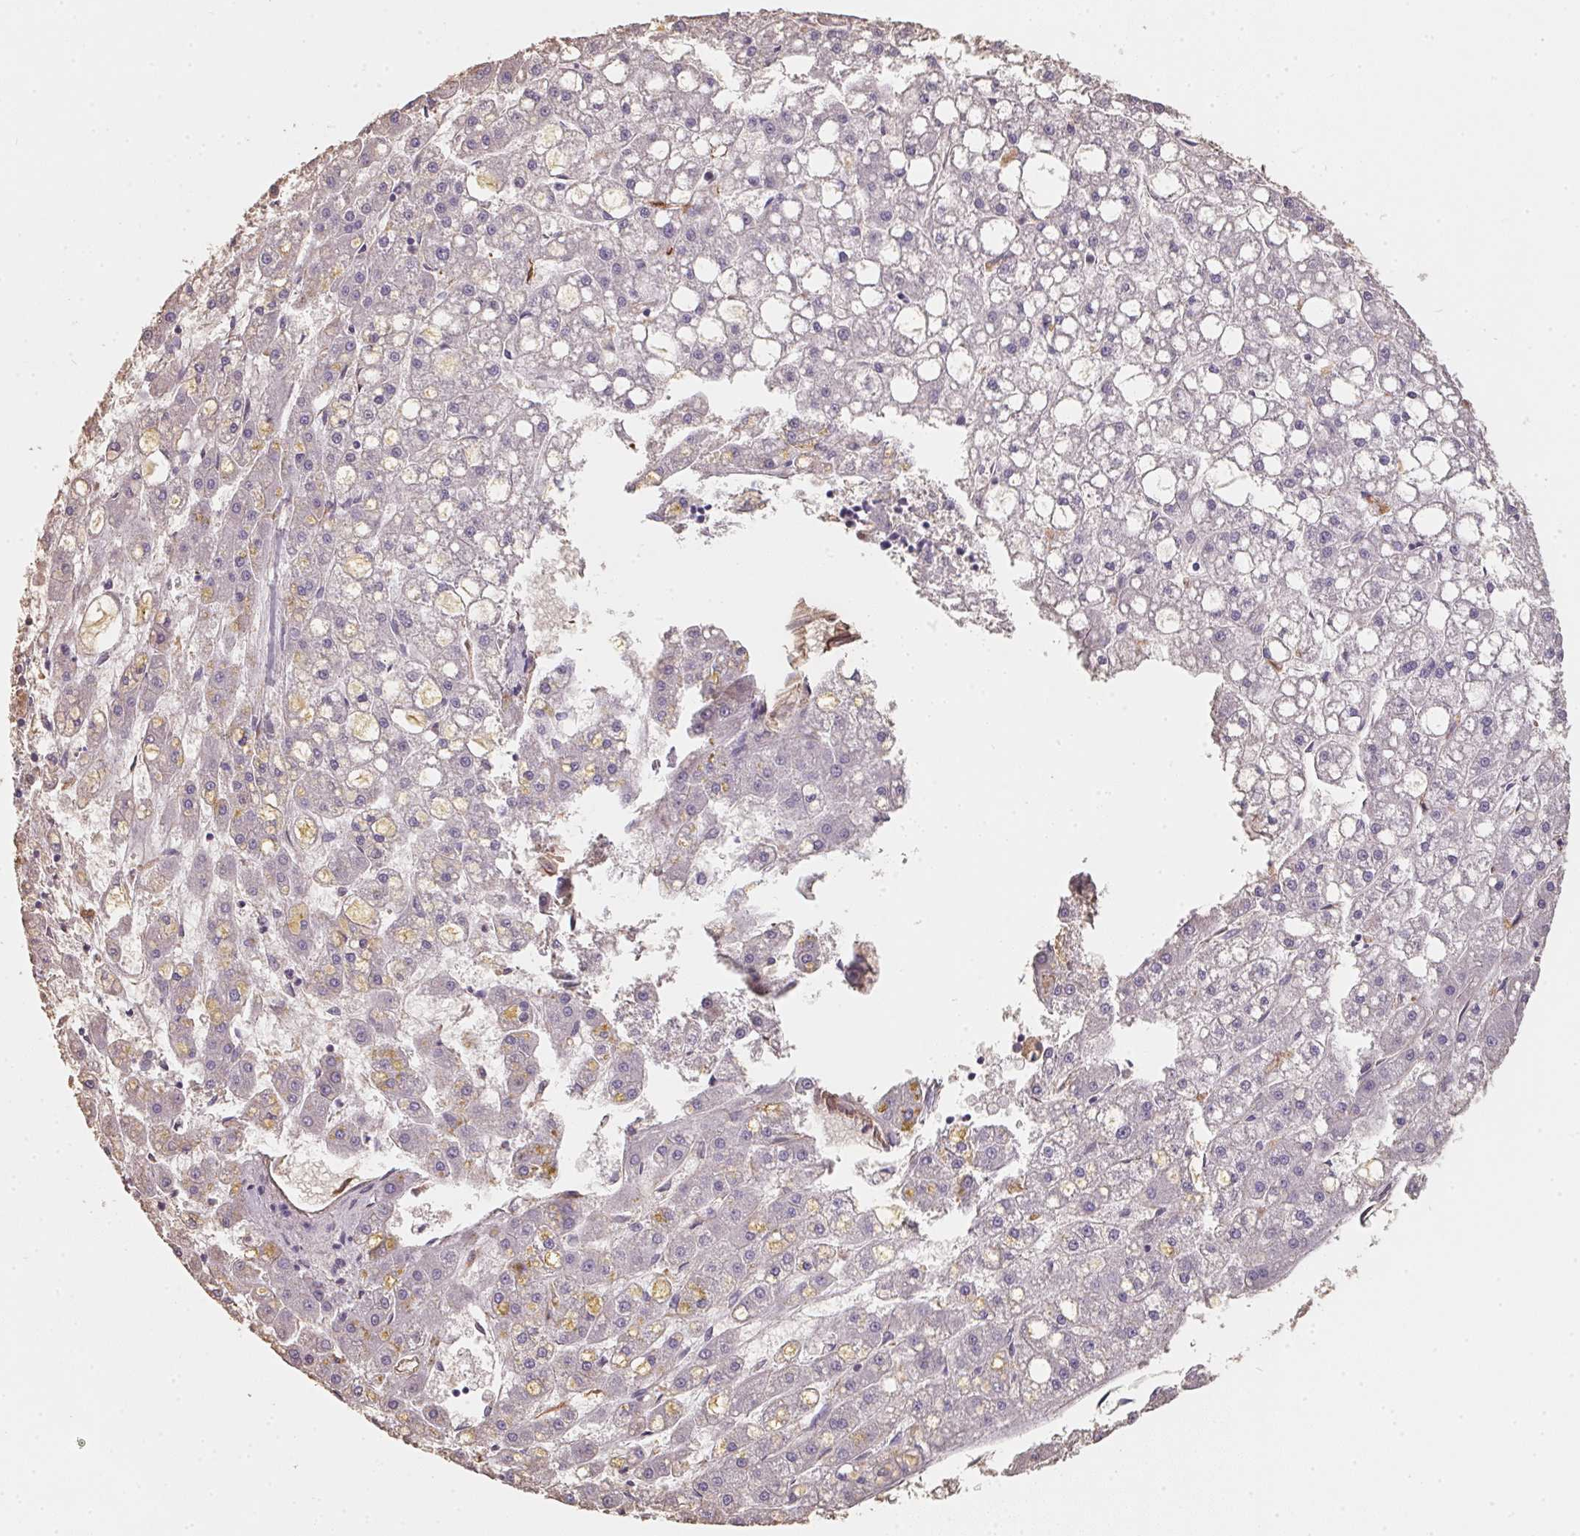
{"staining": {"intensity": "negative", "quantity": "none", "location": "none"}, "tissue": "liver cancer", "cell_type": "Tumor cells", "image_type": "cancer", "snomed": [{"axis": "morphology", "description": "Carcinoma, Hepatocellular, NOS"}, {"axis": "topography", "description": "Liver"}], "caption": "DAB immunohistochemical staining of liver cancer exhibits no significant staining in tumor cells. (Immunohistochemistry (ihc), brightfield microscopy, high magnification).", "gene": "TBKBP1", "patient": {"sex": "male", "age": 67}}